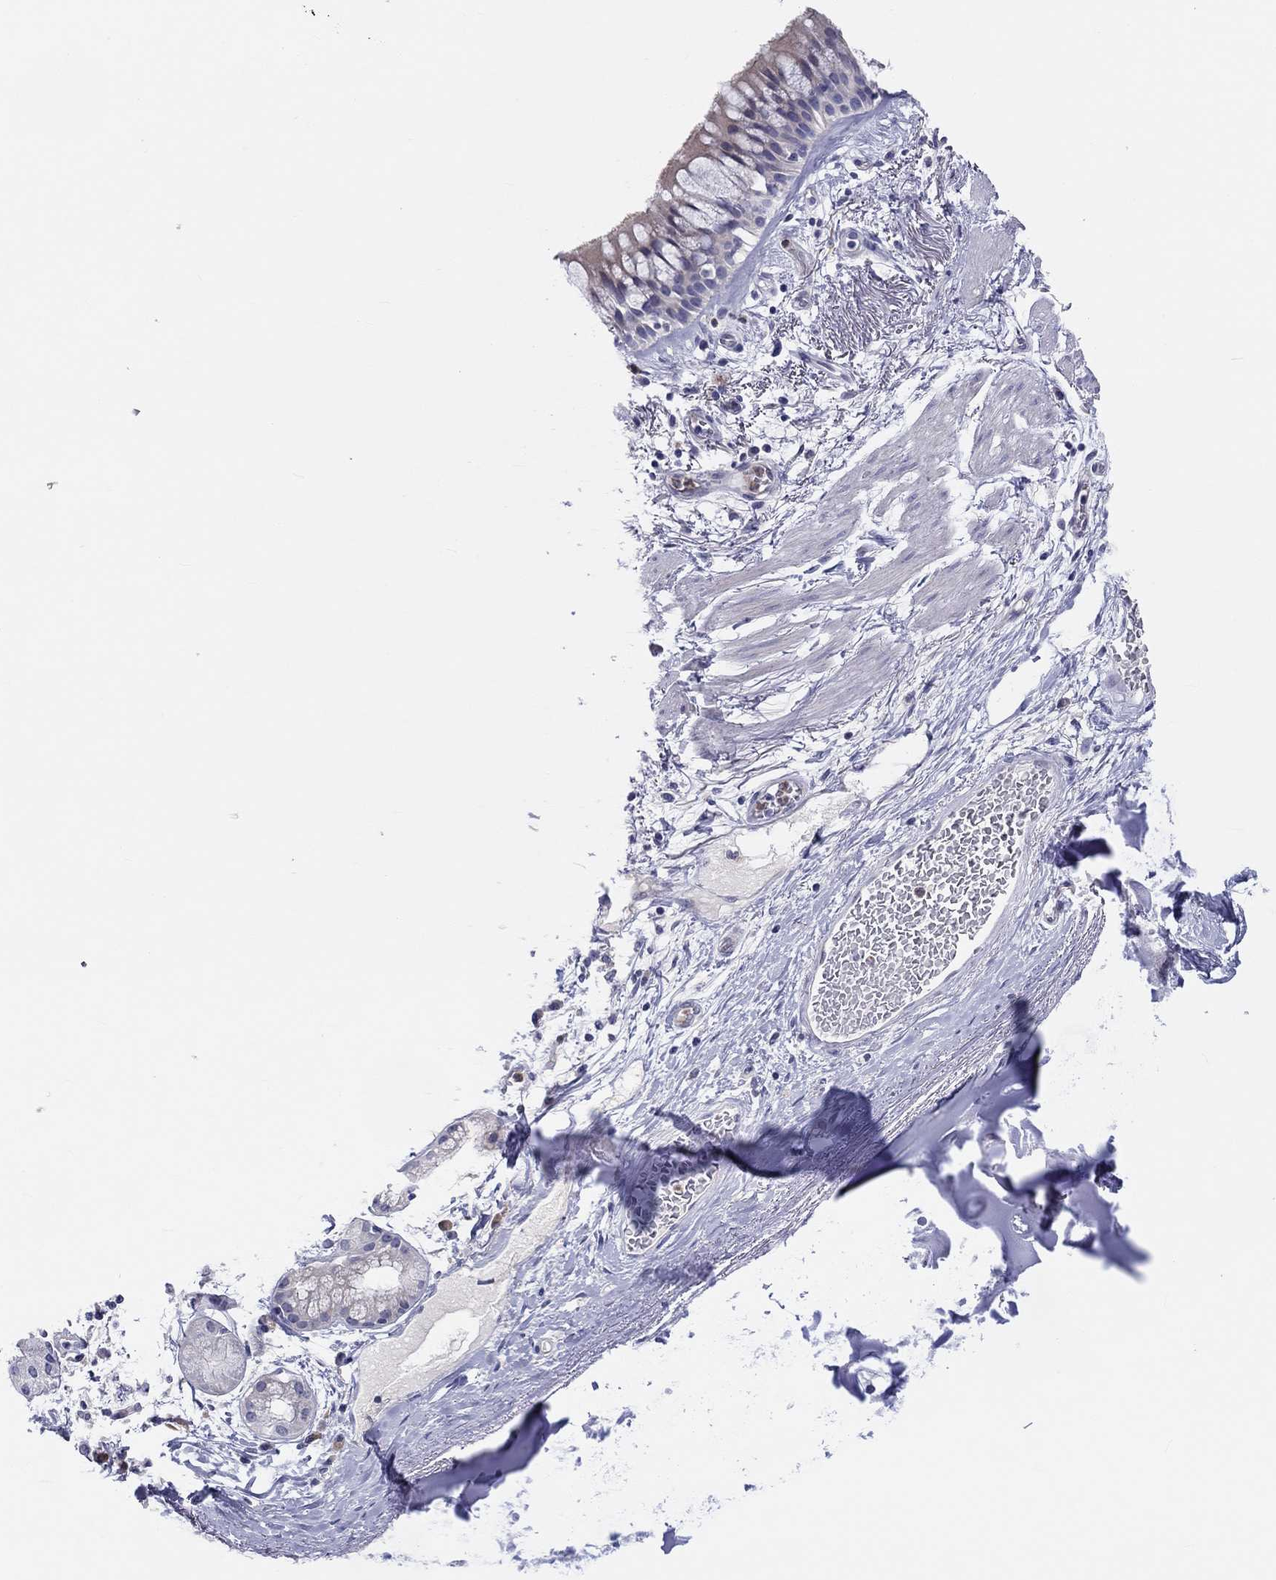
{"staining": {"intensity": "moderate", "quantity": "25%-75%", "location": "cytoplasmic/membranous"}, "tissue": "bronchus", "cell_type": "Respiratory epithelial cells", "image_type": "normal", "snomed": [{"axis": "morphology", "description": "Normal tissue, NOS"}, {"axis": "topography", "description": "Bronchus"}, {"axis": "topography", "description": "Lung"}], "caption": "Protein expression analysis of unremarkable bronchus displays moderate cytoplasmic/membranous staining in about 25%-75% of respiratory epithelial cells.", "gene": "ABCG4", "patient": {"sex": "female", "age": 57}}